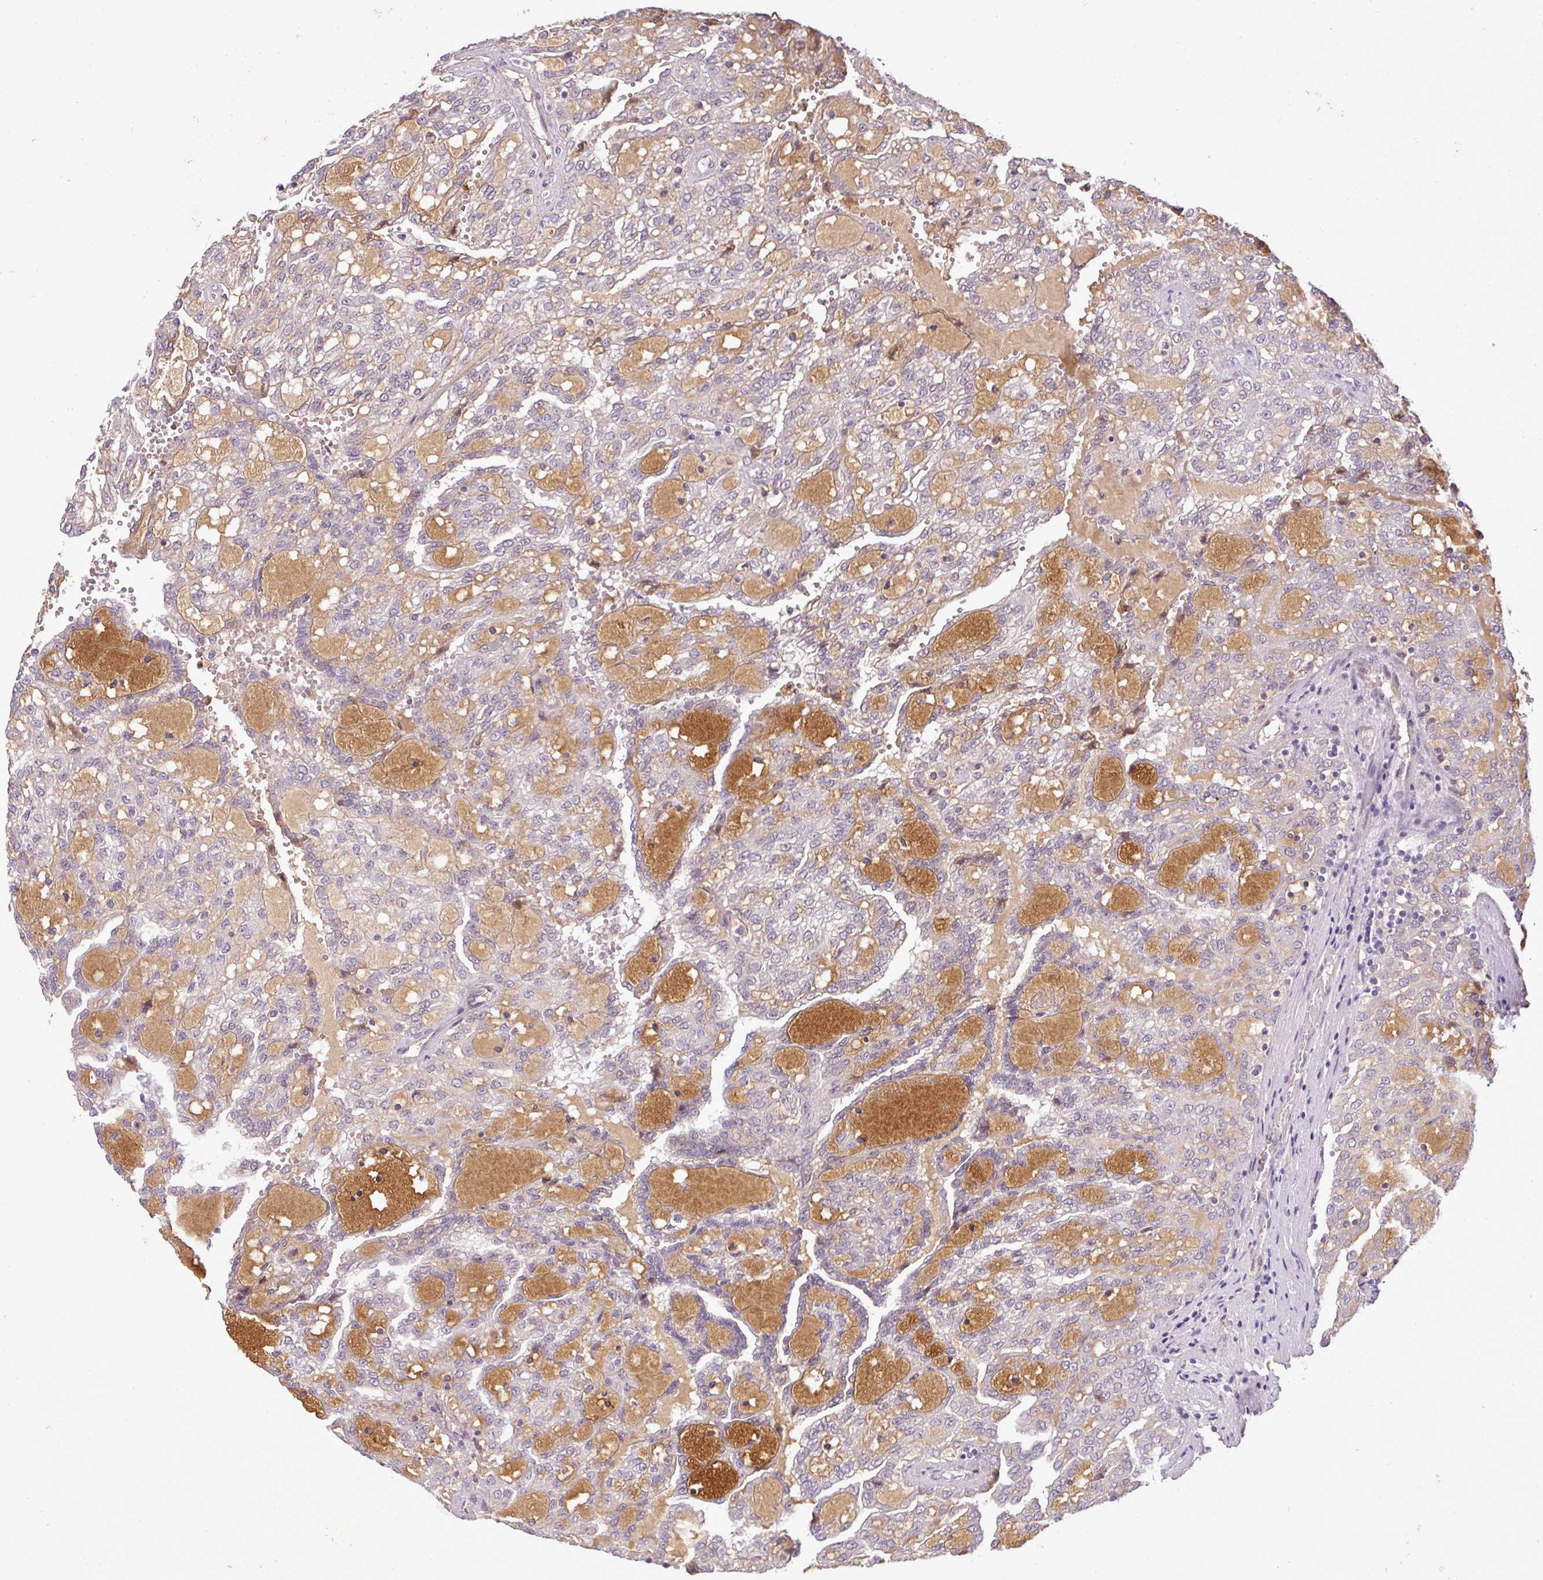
{"staining": {"intensity": "moderate", "quantity": "<25%", "location": "cytoplasmic/membranous"}, "tissue": "renal cancer", "cell_type": "Tumor cells", "image_type": "cancer", "snomed": [{"axis": "morphology", "description": "Adenocarcinoma, NOS"}, {"axis": "topography", "description": "Kidney"}], "caption": "Renal cancer stained with a protein marker exhibits moderate staining in tumor cells.", "gene": "C4B", "patient": {"sex": "male", "age": 63}}